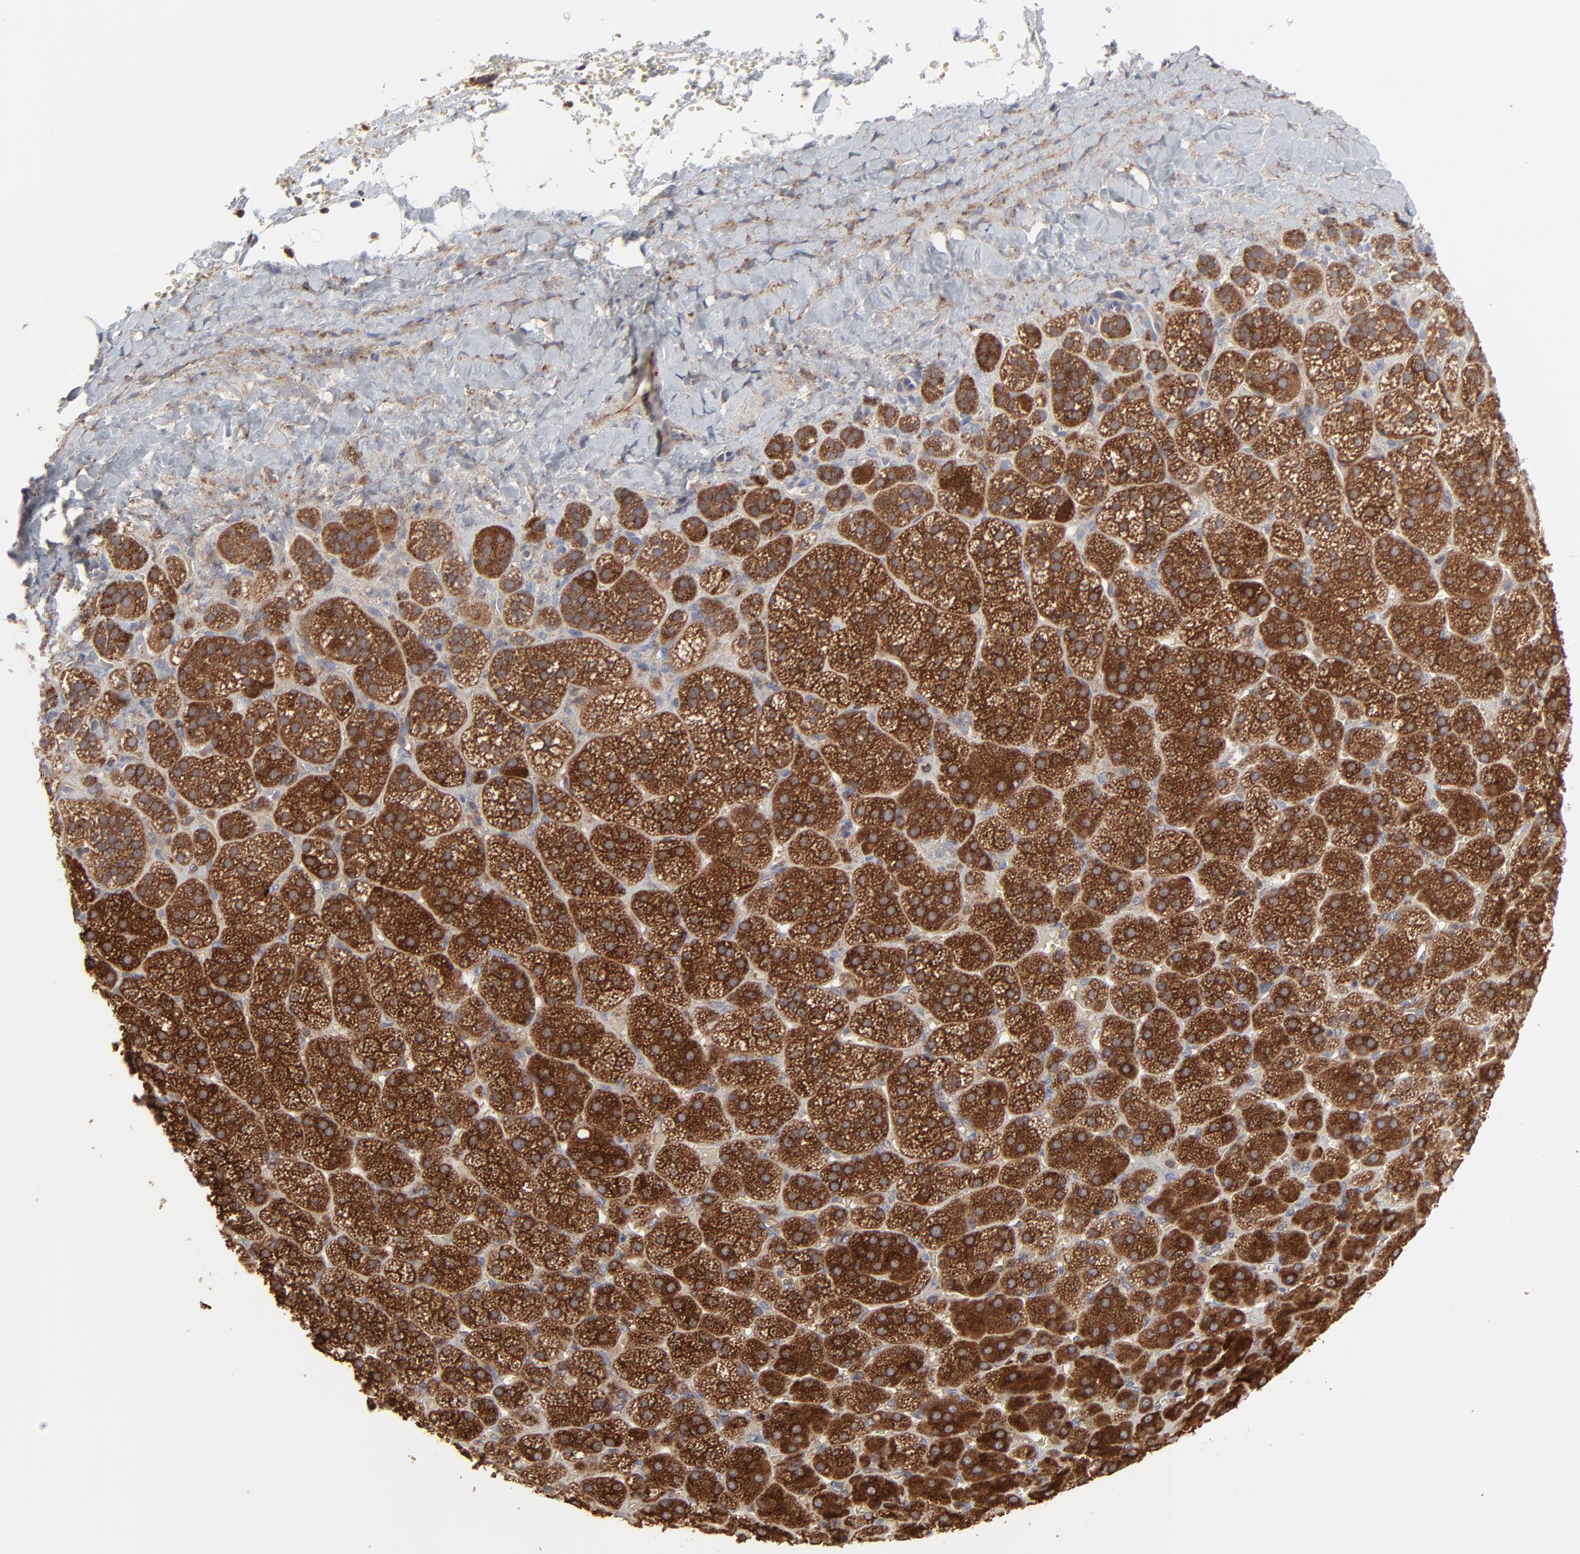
{"staining": {"intensity": "strong", "quantity": ">75%", "location": "cytoplasmic/membranous"}, "tissue": "adrenal gland", "cell_type": "Glandular cells", "image_type": "normal", "snomed": [{"axis": "morphology", "description": "Normal tissue, NOS"}, {"axis": "topography", "description": "Adrenal gland"}], "caption": "Adrenal gland stained for a protein reveals strong cytoplasmic/membranous positivity in glandular cells.", "gene": "RAB9A", "patient": {"sex": "female", "age": 71}}